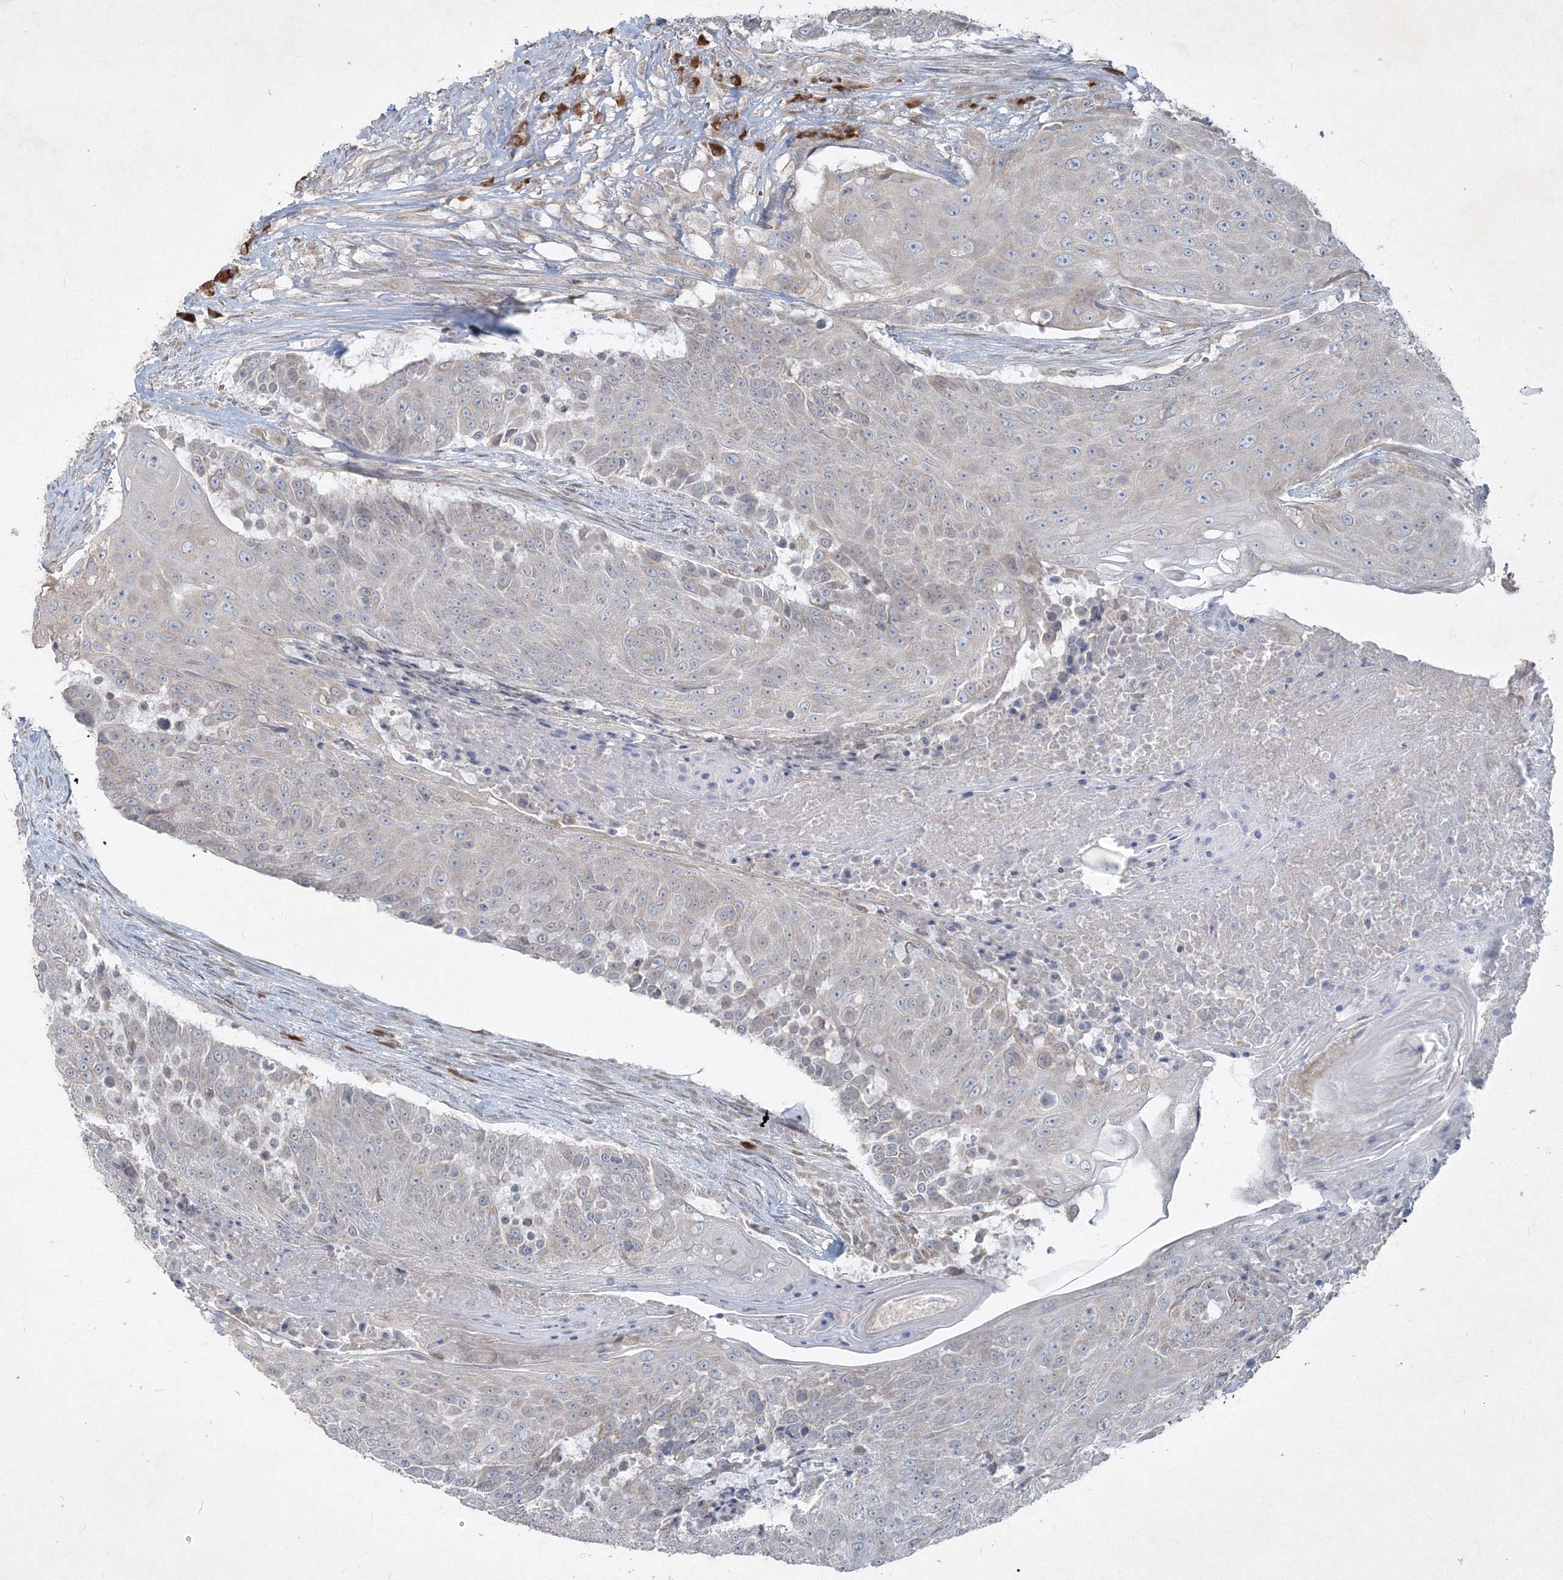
{"staining": {"intensity": "negative", "quantity": "none", "location": "none"}, "tissue": "urothelial cancer", "cell_type": "Tumor cells", "image_type": "cancer", "snomed": [{"axis": "morphology", "description": "Urothelial carcinoma, High grade"}, {"axis": "topography", "description": "Urinary bladder"}], "caption": "Urothelial carcinoma (high-grade) was stained to show a protein in brown. There is no significant expression in tumor cells. (DAB (3,3'-diaminobenzidine) immunohistochemistry visualized using brightfield microscopy, high magnification).", "gene": "IFNAR1", "patient": {"sex": "female", "age": 63}}